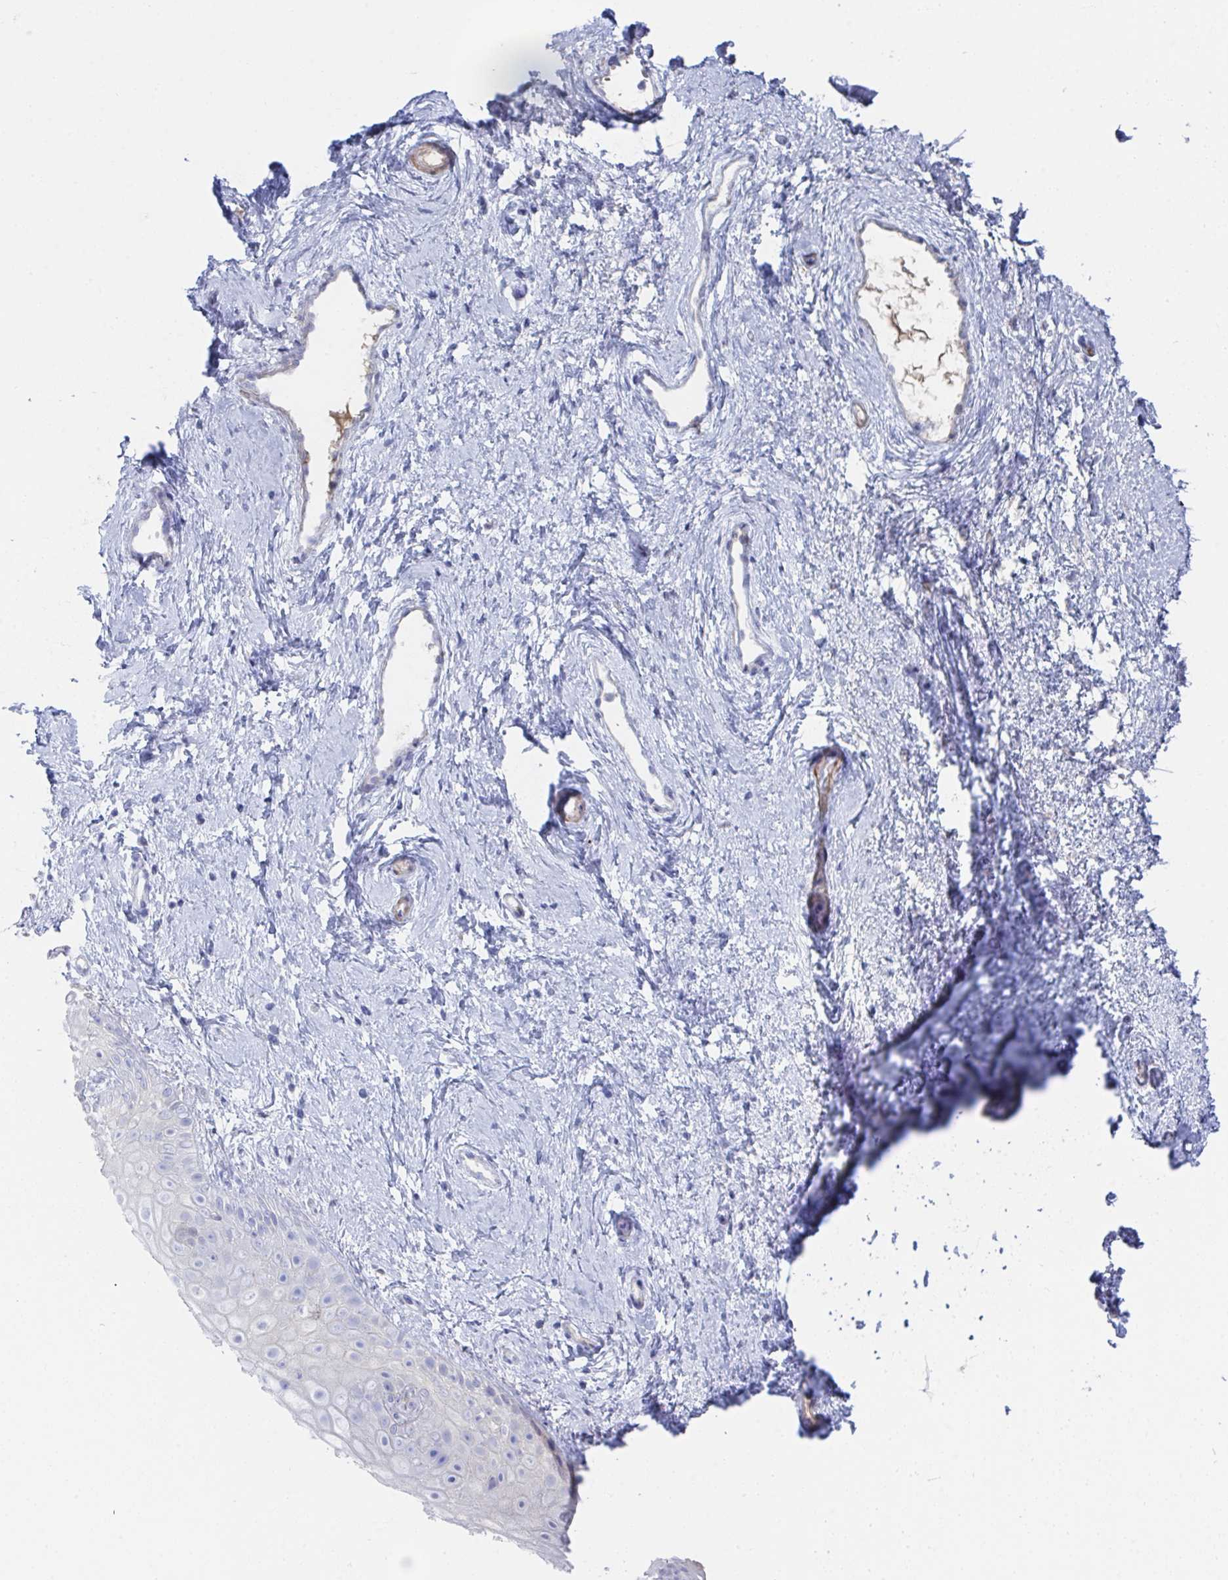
{"staining": {"intensity": "negative", "quantity": "none", "location": "none"}, "tissue": "vagina", "cell_type": "Squamous epithelial cells", "image_type": "normal", "snomed": [{"axis": "morphology", "description": "Normal tissue, NOS"}, {"axis": "topography", "description": "Vagina"}], "caption": "Human vagina stained for a protein using immunohistochemistry shows no expression in squamous epithelial cells.", "gene": "TNFAIP6", "patient": {"sex": "female", "age": 38}}